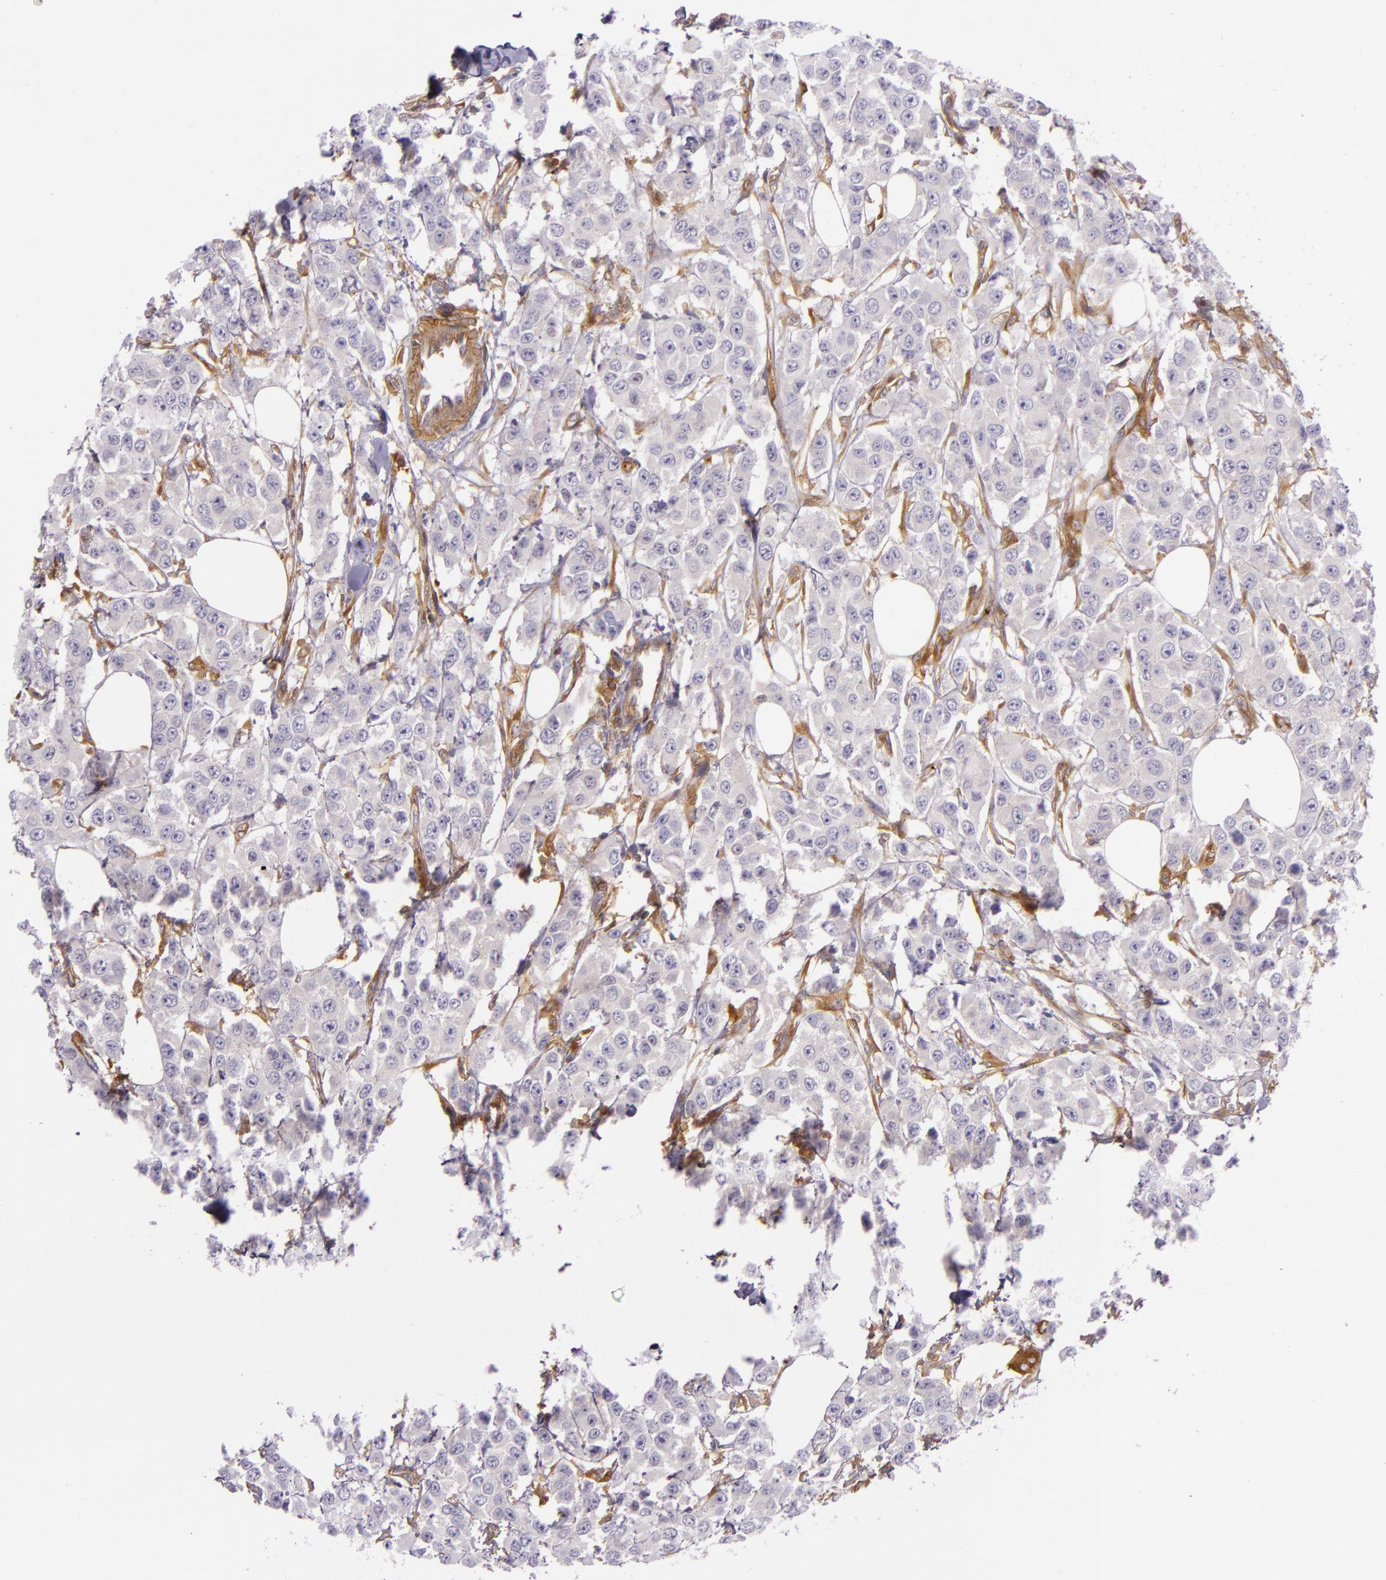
{"staining": {"intensity": "negative", "quantity": "none", "location": "none"}, "tissue": "breast cancer", "cell_type": "Tumor cells", "image_type": "cancer", "snomed": [{"axis": "morphology", "description": "Duct carcinoma"}, {"axis": "topography", "description": "Breast"}], "caption": "High power microscopy image of an immunohistochemistry histopathology image of breast invasive ductal carcinoma, revealing no significant positivity in tumor cells.", "gene": "TLN1", "patient": {"sex": "female", "age": 58}}